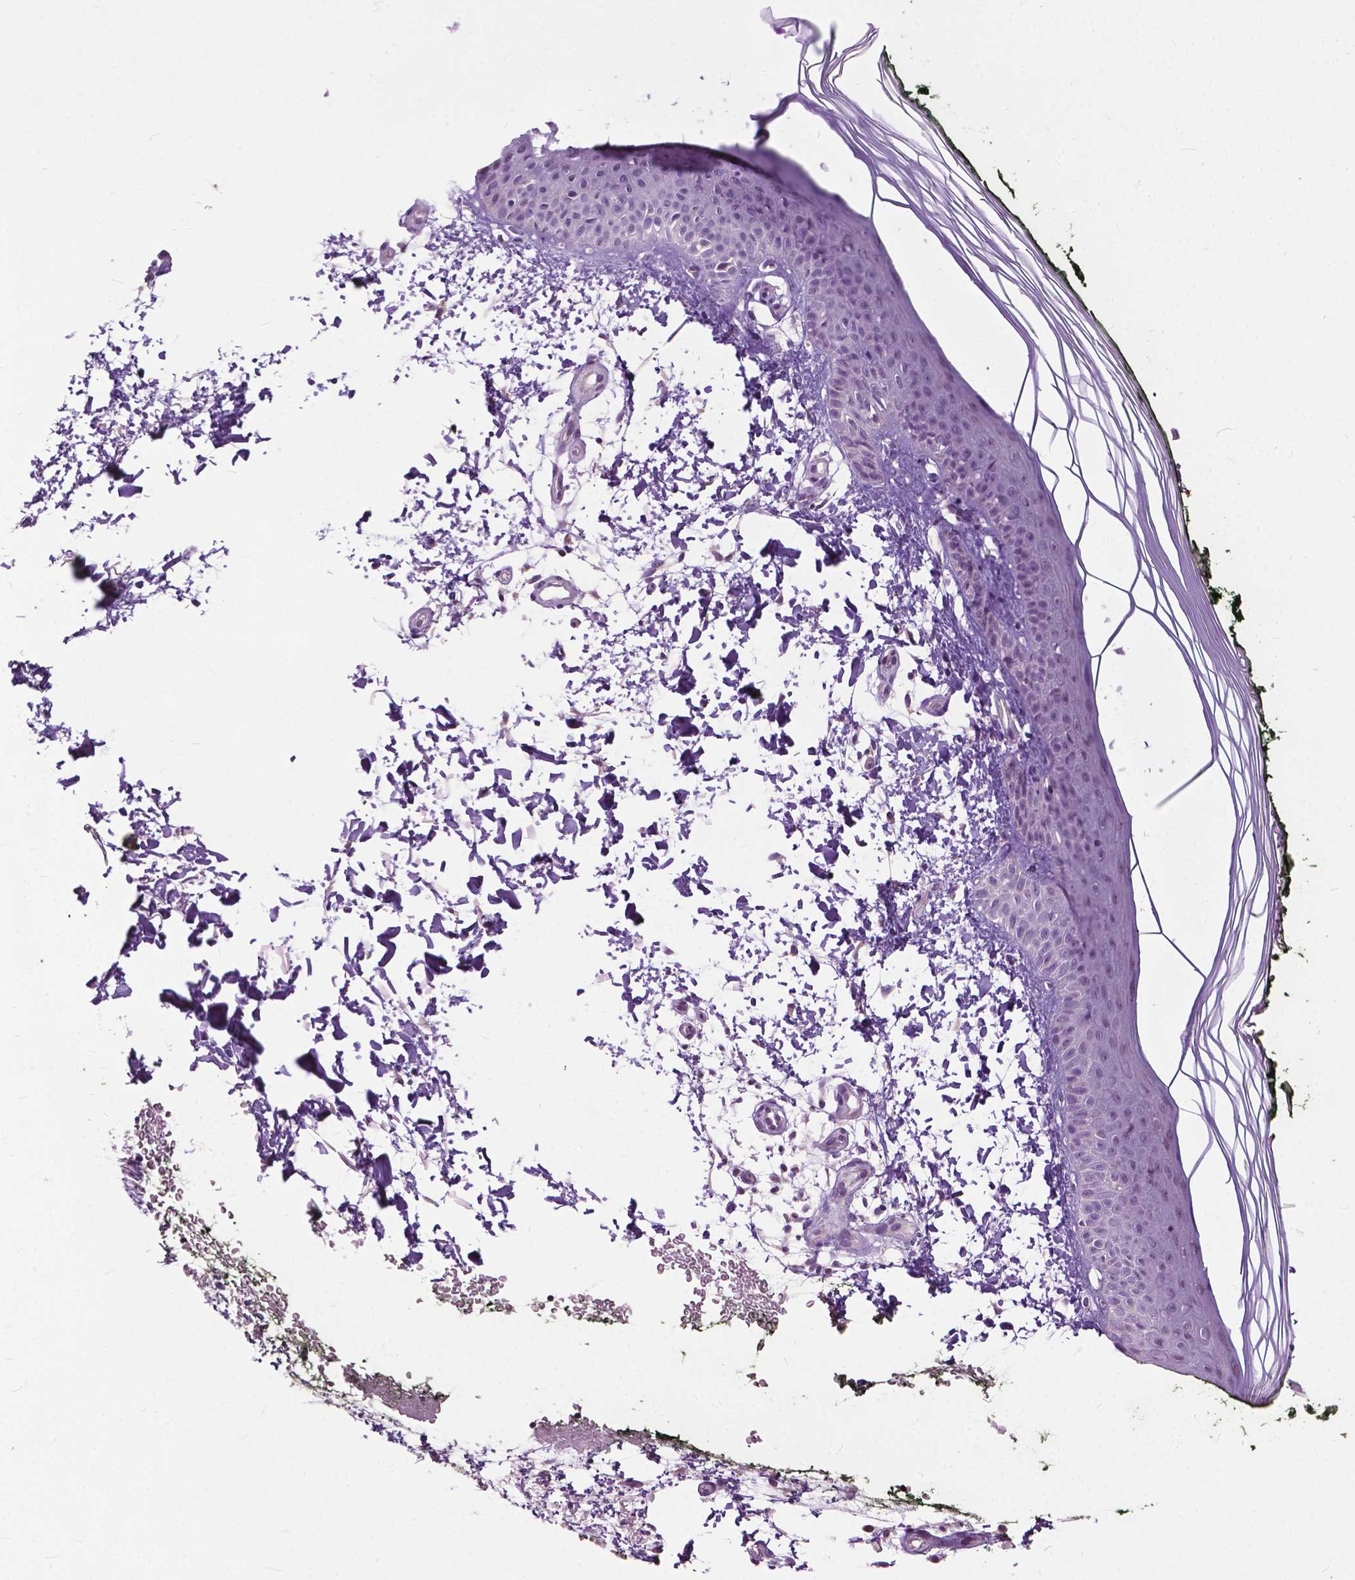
{"staining": {"intensity": "negative", "quantity": "none", "location": "none"}, "tissue": "skin", "cell_type": "Fibroblasts", "image_type": "normal", "snomed": [{"axis": "morphology", "description": "Normal tissue, NOS"}, {"axis": "topography", "description": "Skin"}], "caption": "Immunohistochemical staining of unremarkable human skin displays no significant staining in fibroblasts. Nuclei are stained in blue.", "gene": "TTC9B", "patient": {"sex": "female", "age": 62}}